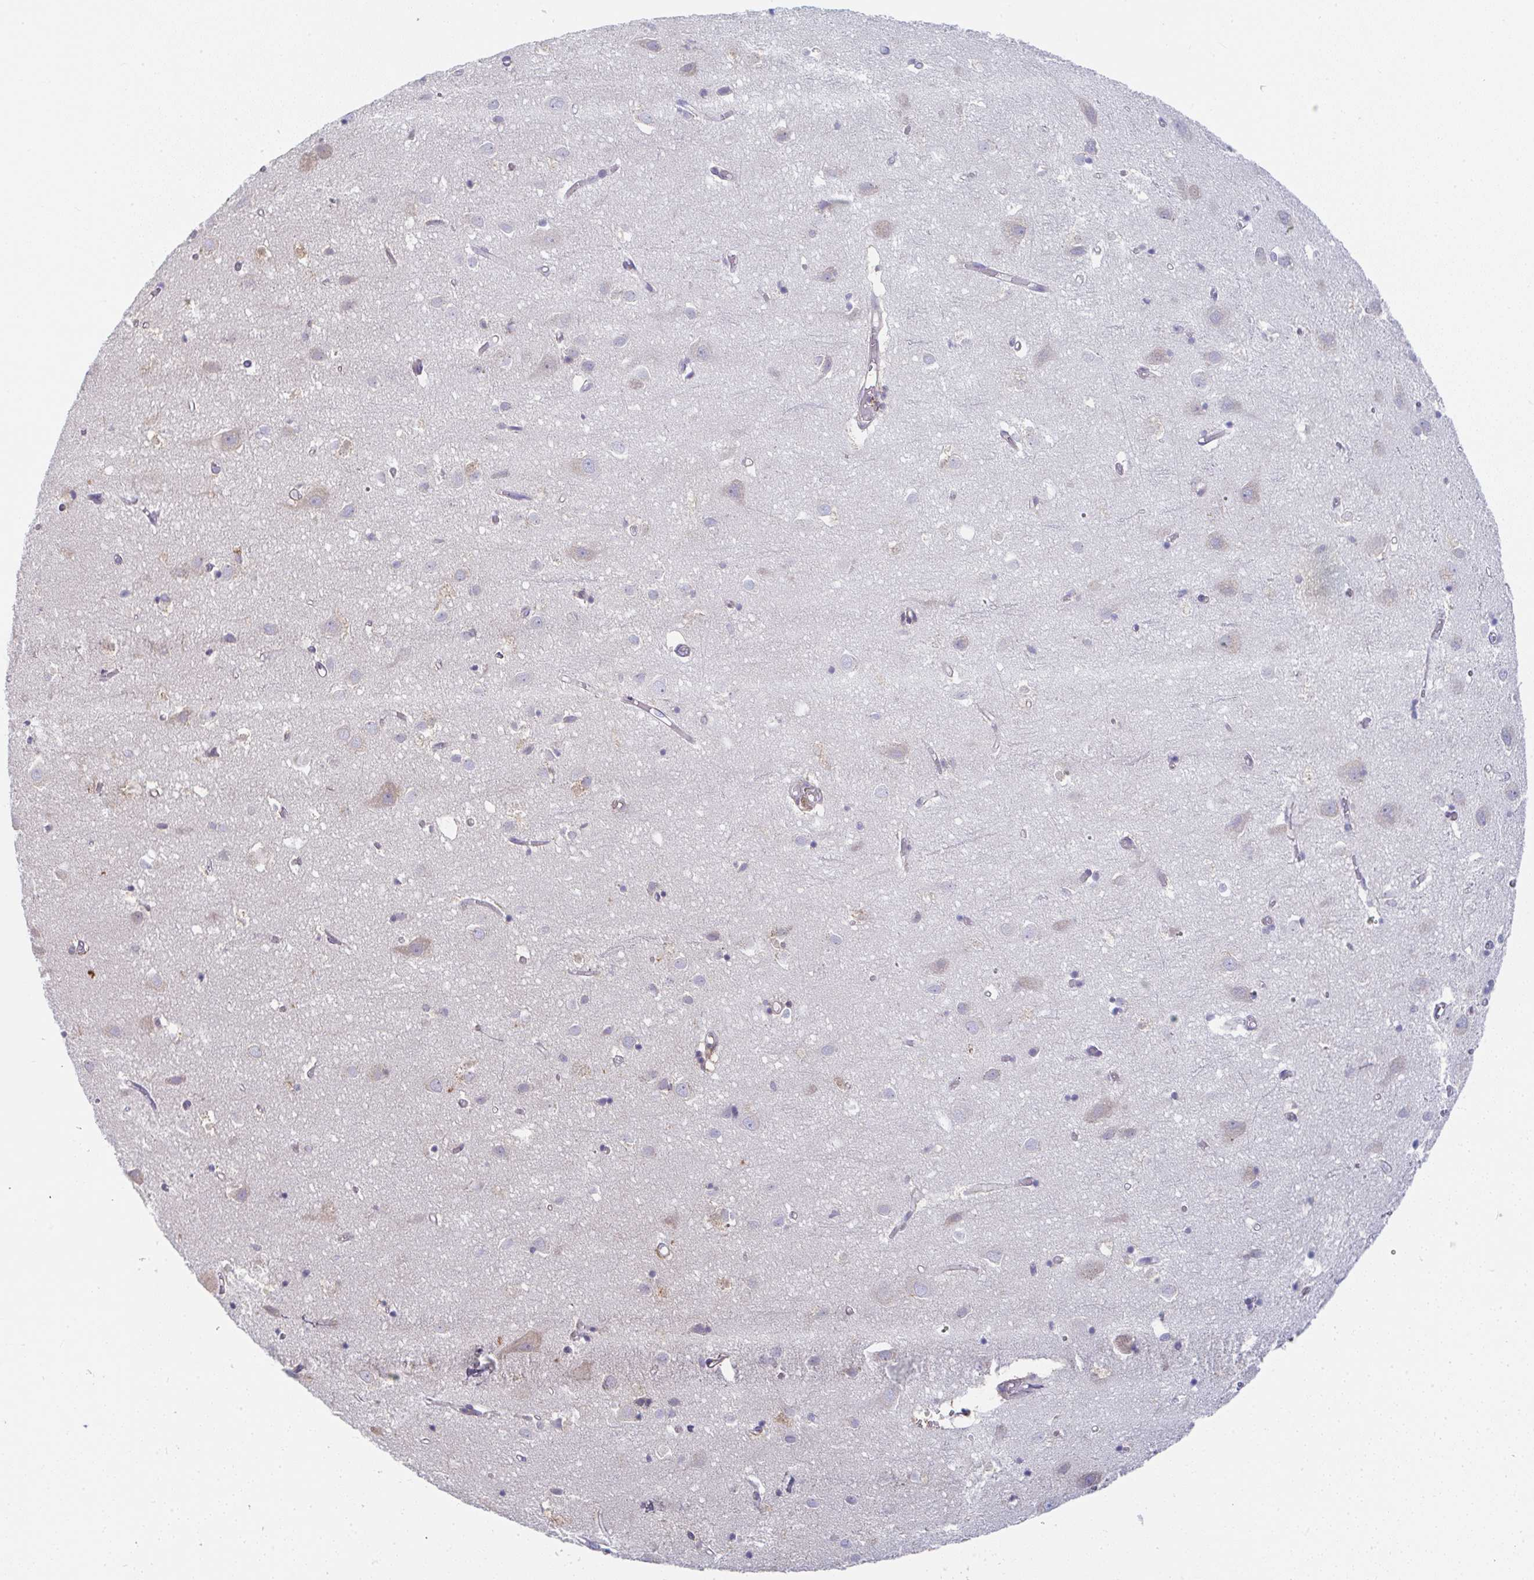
{"staining": {"intensity": "weak", "quantity": "<25%", "location": "cytoplasmic/membranous"}, "tissue": "cerebral cortex", "cell_type": "Endothelial cells", "image_type": "normal", "snomed": [{"axis": "morphology", "description": "Normal tissue, NOS"}, {"axis": "topography", "description": "Cerebral cortex"}], "caption": "Immunohistochemistry (IHC) image of unremarkable cerebral cortex: human cerebral cortex stained with DAB (3,3'-diaminobenzidine) shows no significant protein positivity in endothelial cells.", "gene": "DERL2", "patient": {"sex": "male", "age": 70}}